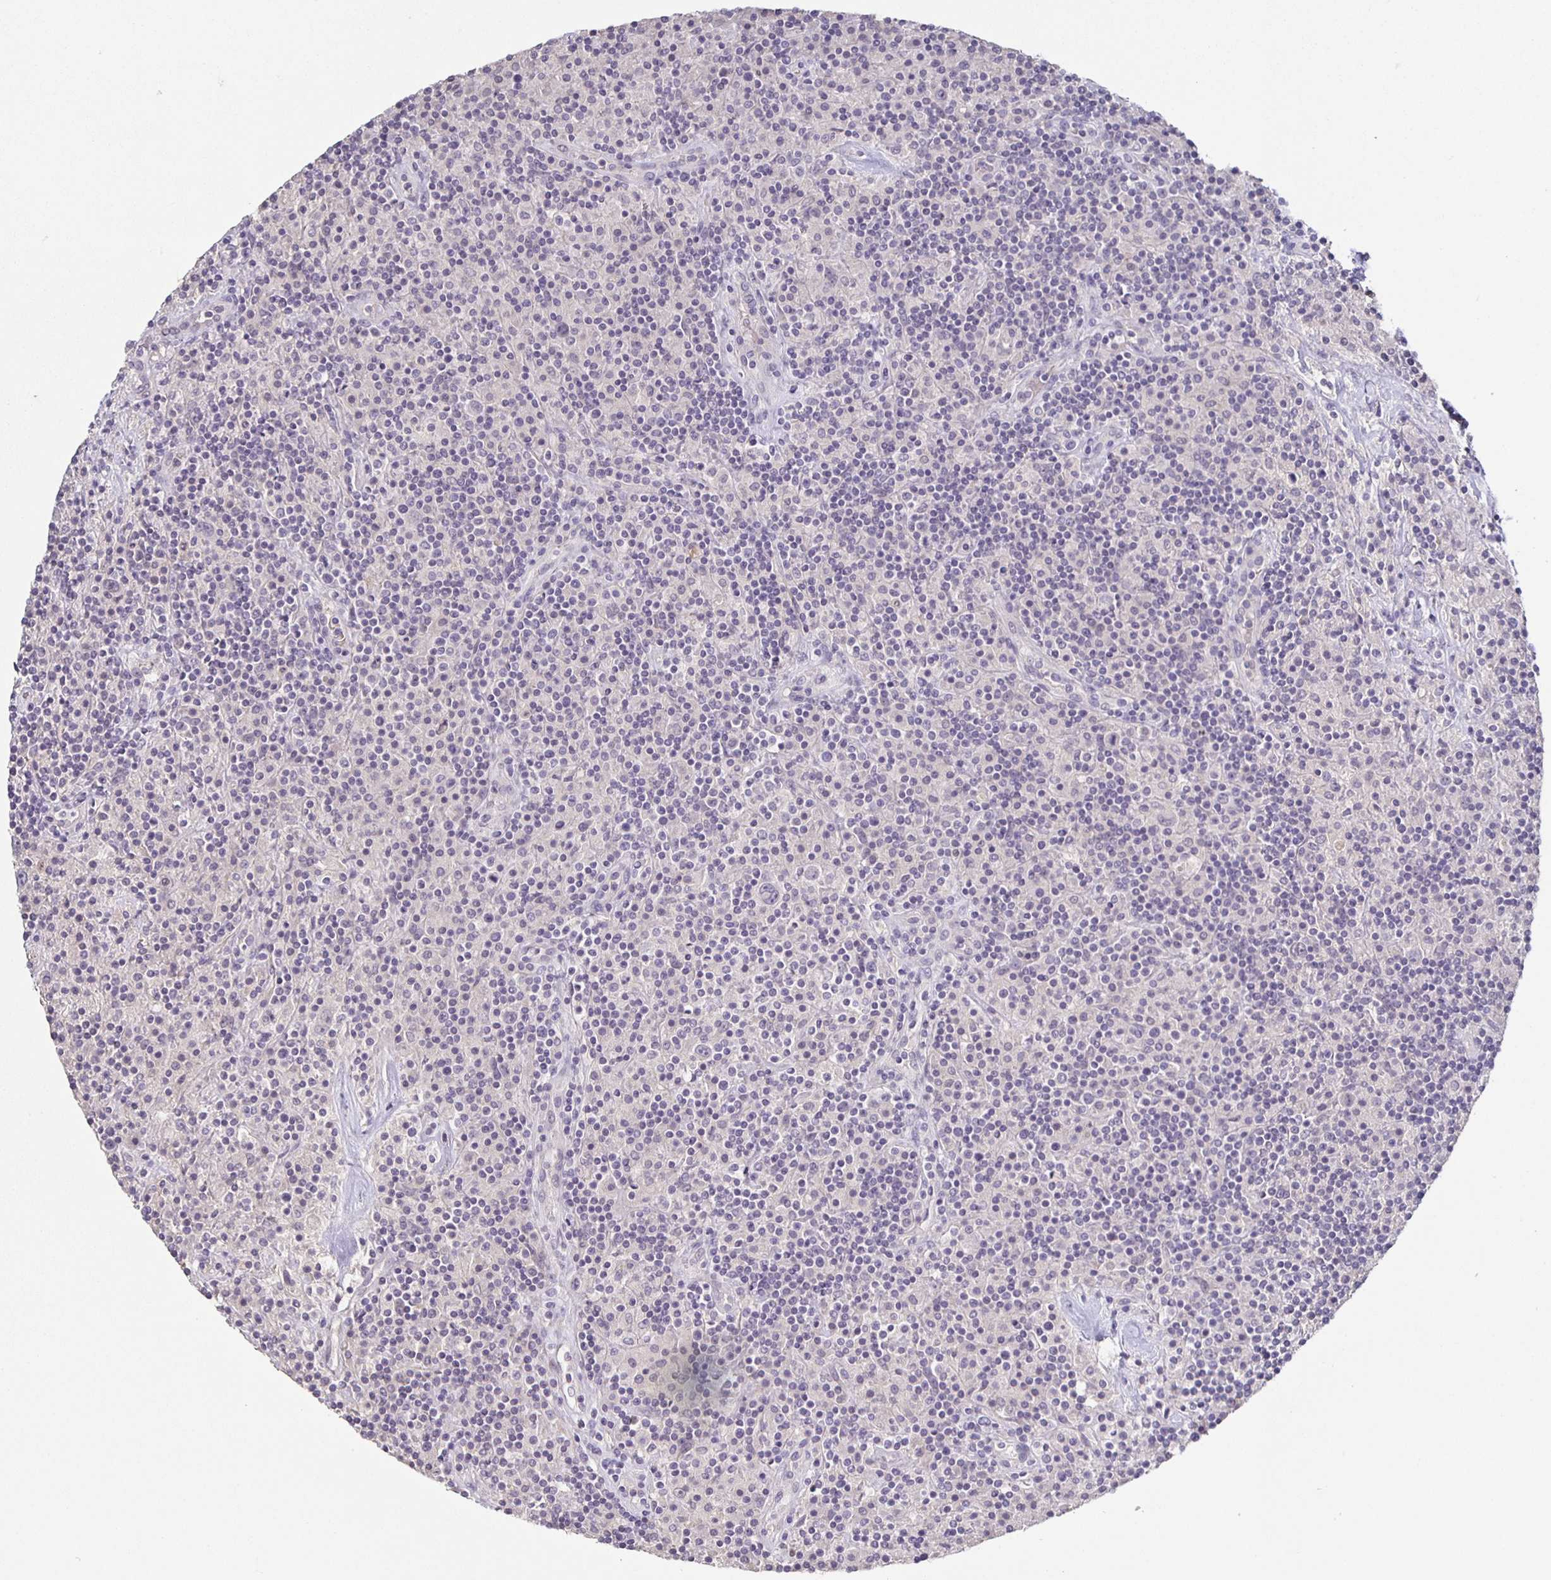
{"staining": {"intensity": "negative", "quantity": "none", "location": "none"}, "tissue": "lymphoma", "cell_type": "Tumor cells", "image_type": "cancer", "snomed": [{"axis": "morphology", "description": "Hodgkin's disease, NOS"}, {"axis": "topography", "description": "Lymph node"}], "caption": "There is no significant positivity in tumor cells of Hodgkin's disease.", "gene": "INSL5", "patient": {"sex": "male", "age": 70}}